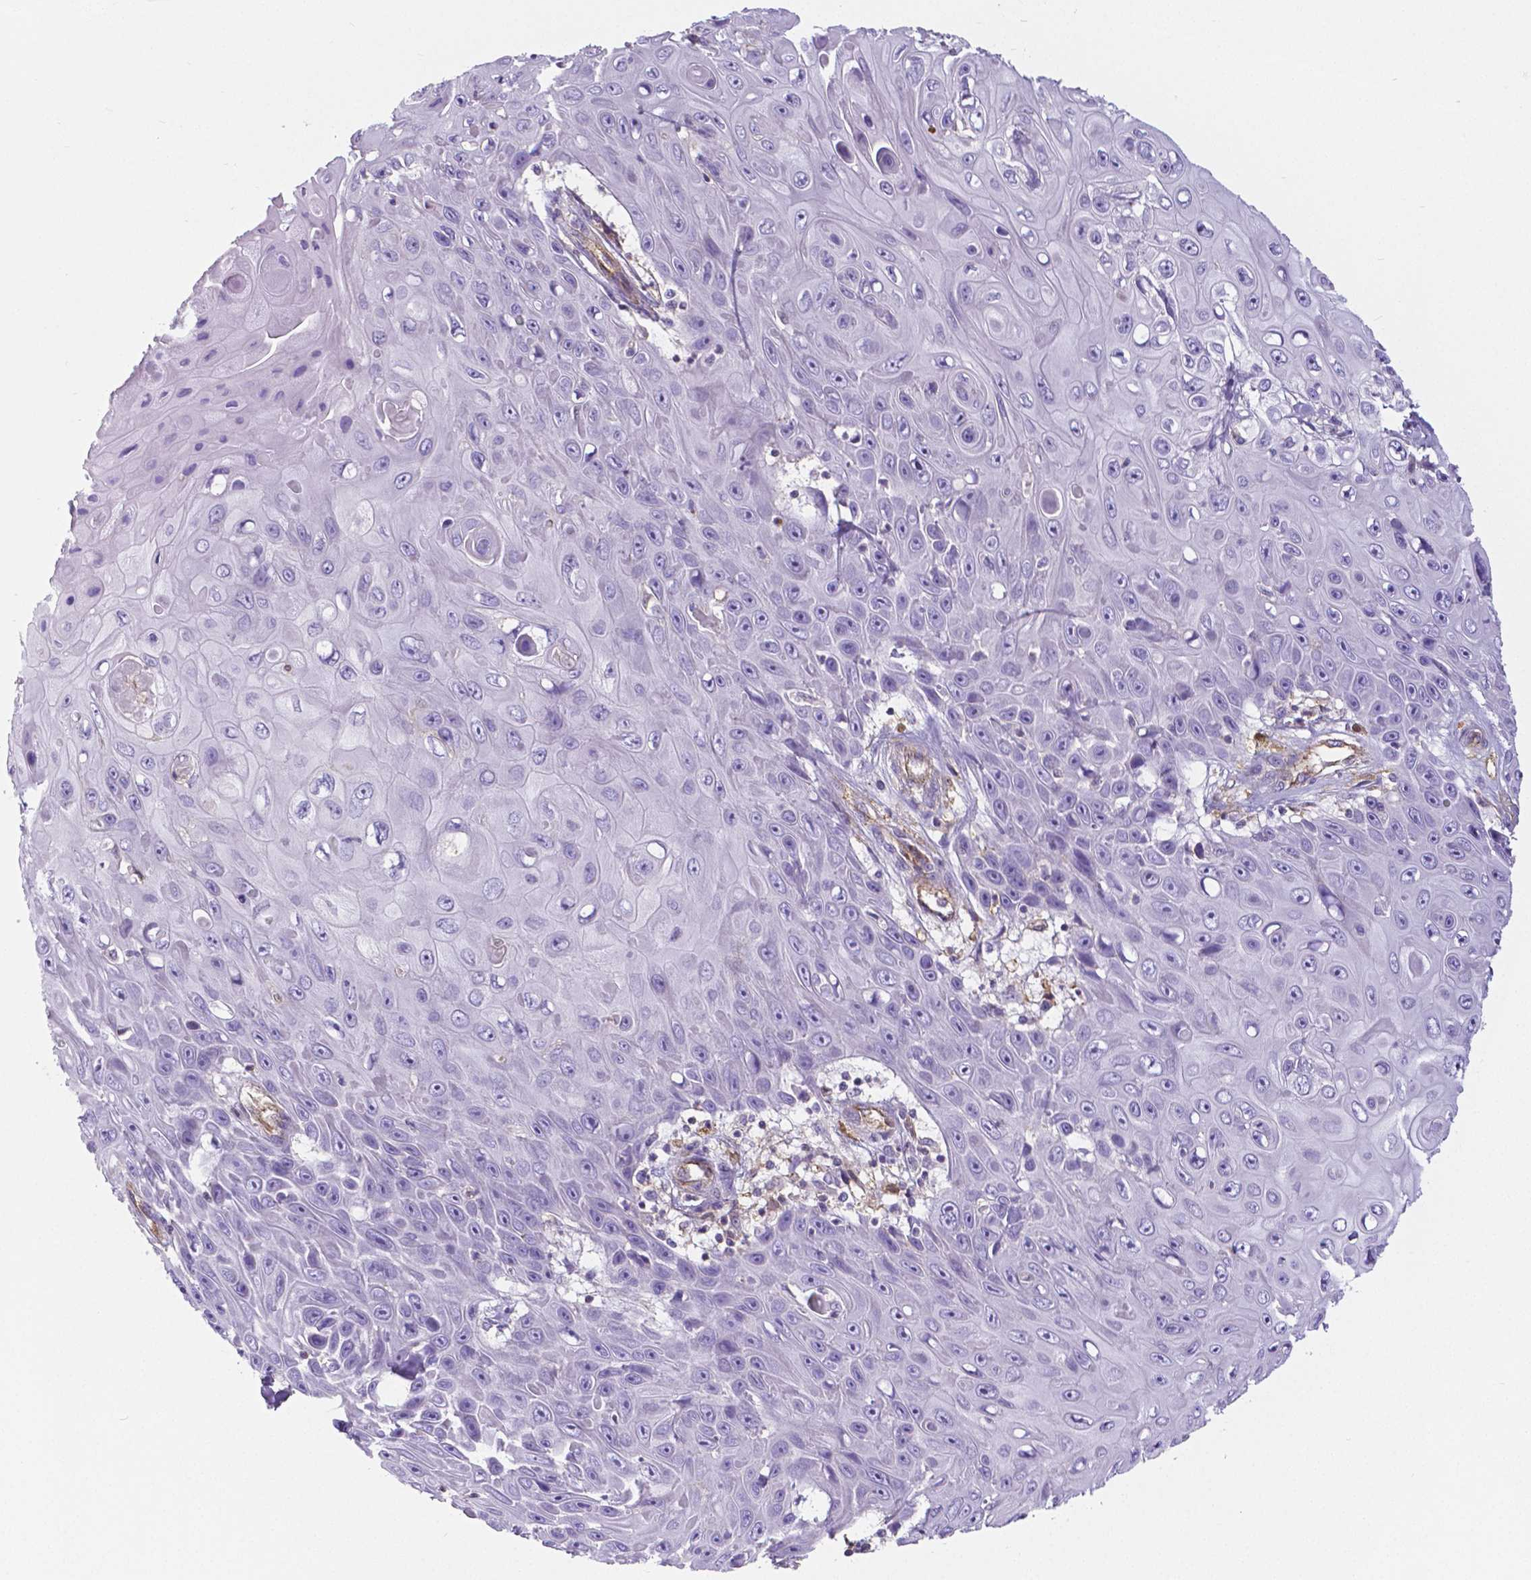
{"staining": {"intensity": "negative", "quantity": "none", "location": "none"}, "tissue": "skin cancer", "cell_type": "Tumor cells", "image_type": "cancer", "snomed": [{"axis": "morphology", "description": "Squamous cell carcinoma, NOS"}, {"axis": "topography", "description": "Skin"}], "caption": "Human squamous cell carcinoma (skin) stained for a protein using immunohistochemistry (IHC) demonstrates no expression in tumor cells.", "gene": "CRMP1", "patient": {"sex": "male", "age": 82}}